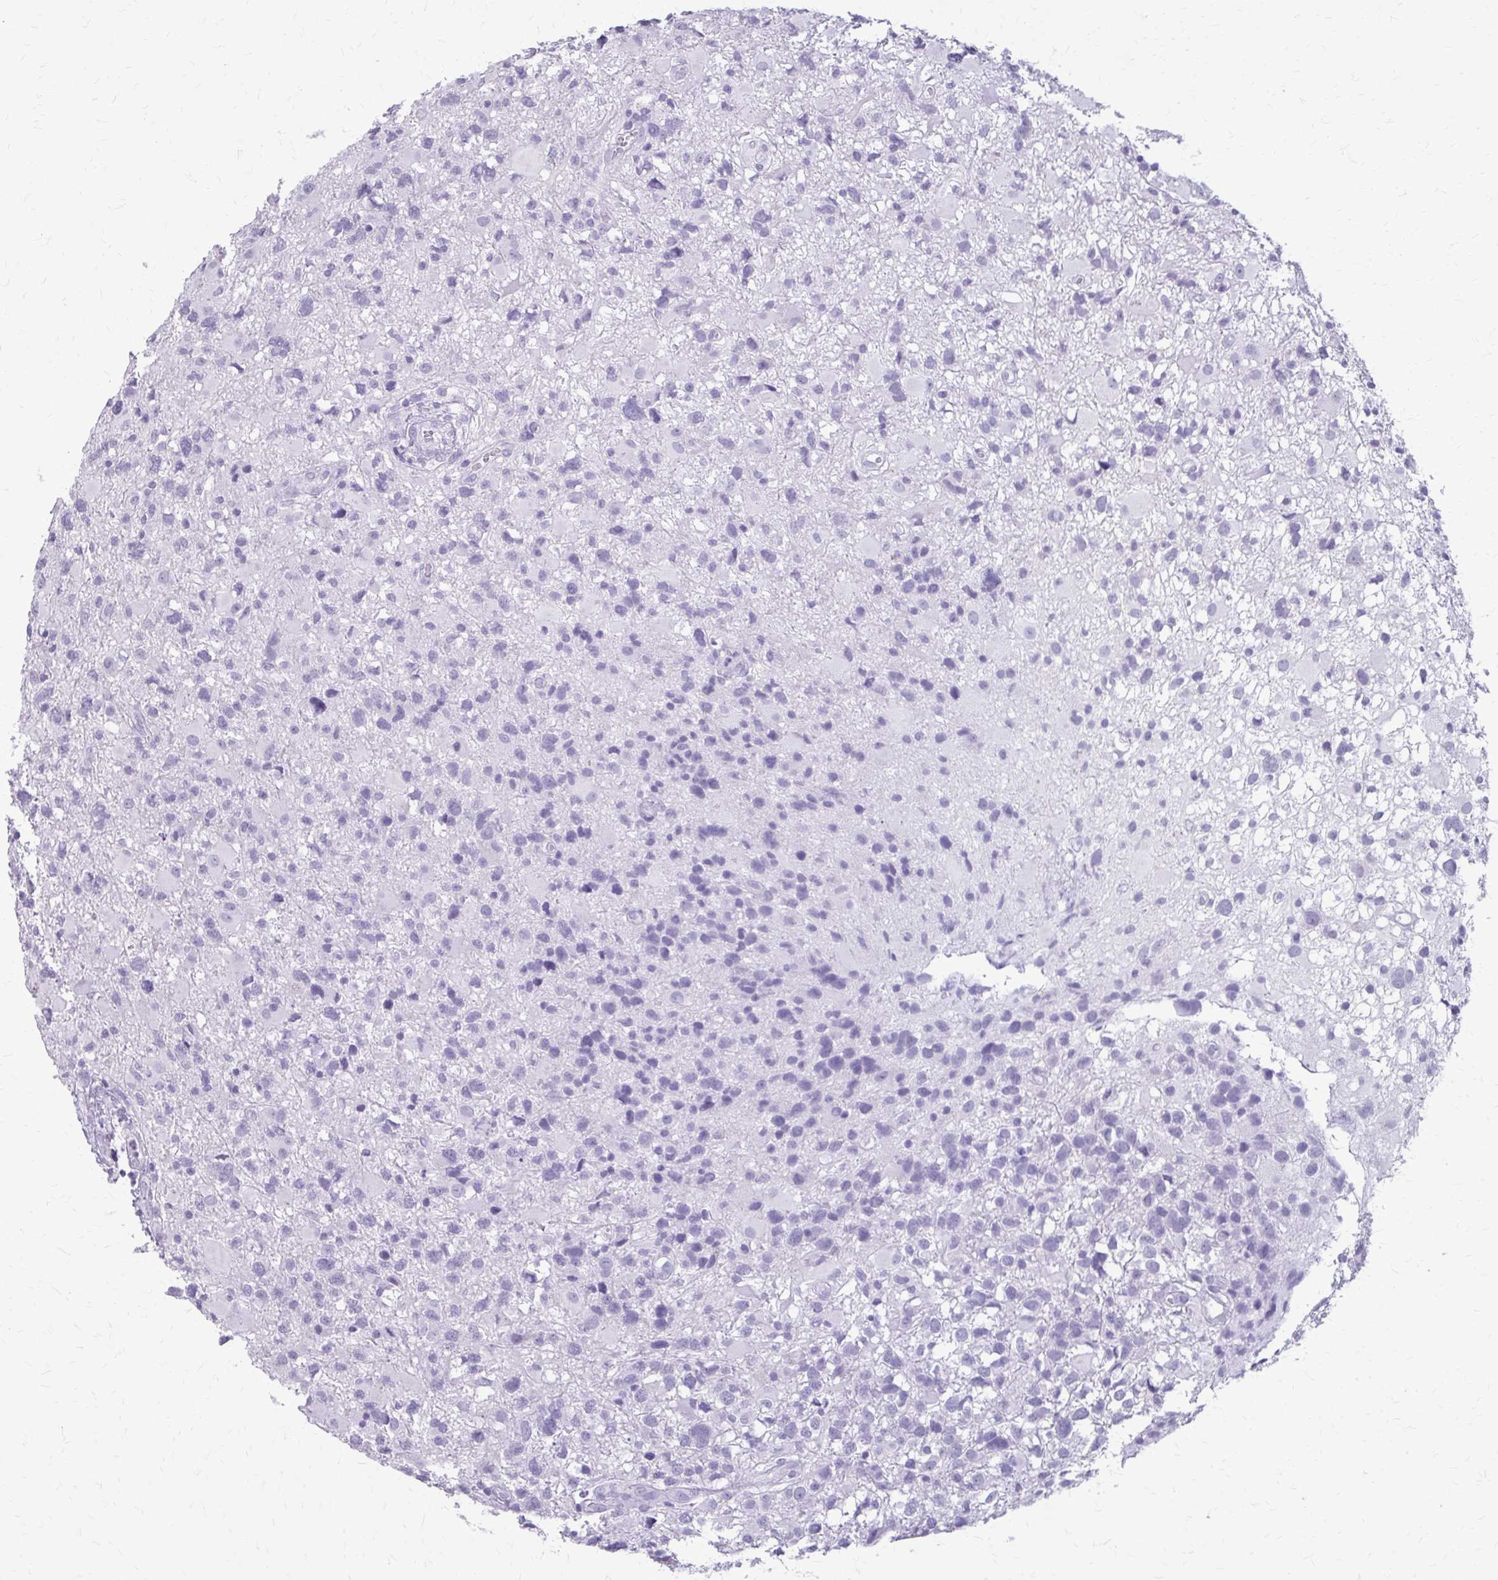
{"staining": {"intensity": "negative", "quantity": "none", "location": "none"}, "tissue": "glioma", "cell_type": "Tumor cells", "image_type": "cancer", "snomed": [{"axis": "morphology", "description": "Glioma, malignant, High grade"}, {"axis": "topography", "description": "Brain"}], "caption": "This is an immunohistochemistry photomicrograph of human malignant high-grade glioma. There is no expression in tumor cells.", "gene": "KRT5", "patient": {"sex": "male", "age": 54}}